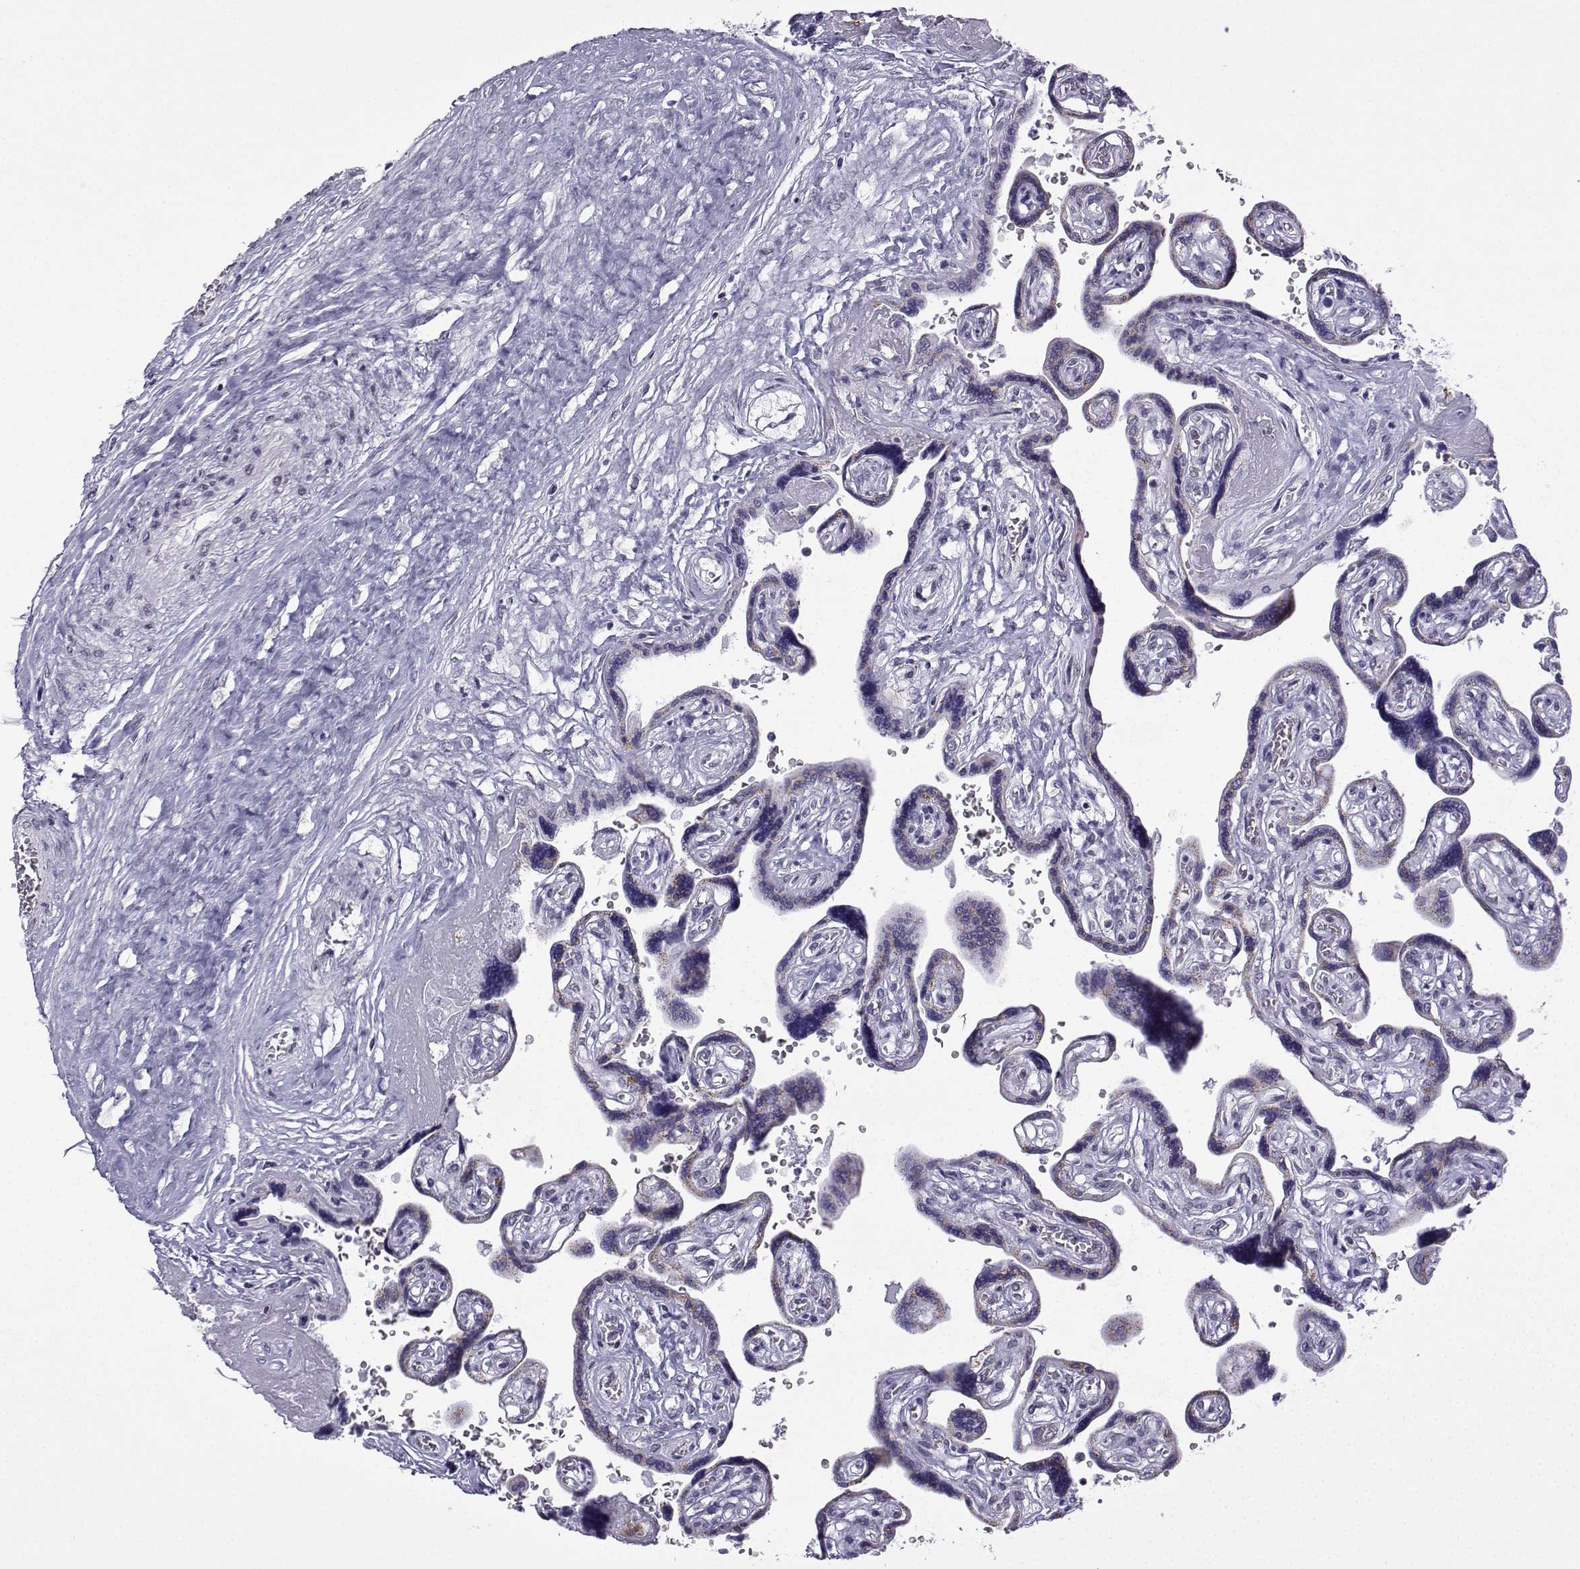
{"staining": {"intensity": "negative", "quantity": "none", "location": "none"}, "tissue": "placenta", "cell_type": "Decidual cells", "image_type": "normal", "snomed": [{"axis": "morphology", "description": "Normal tissue, NOS"}, {"axis": "topography", "description": "Placenta"}], "caption": "Decidual cells show no significant protein staining in normal placenta. (Immunohistochemistry, brightfield microscopy, high magnification).", "gene": "HTR7", "patient": {"sex": "female", "age": 32}}